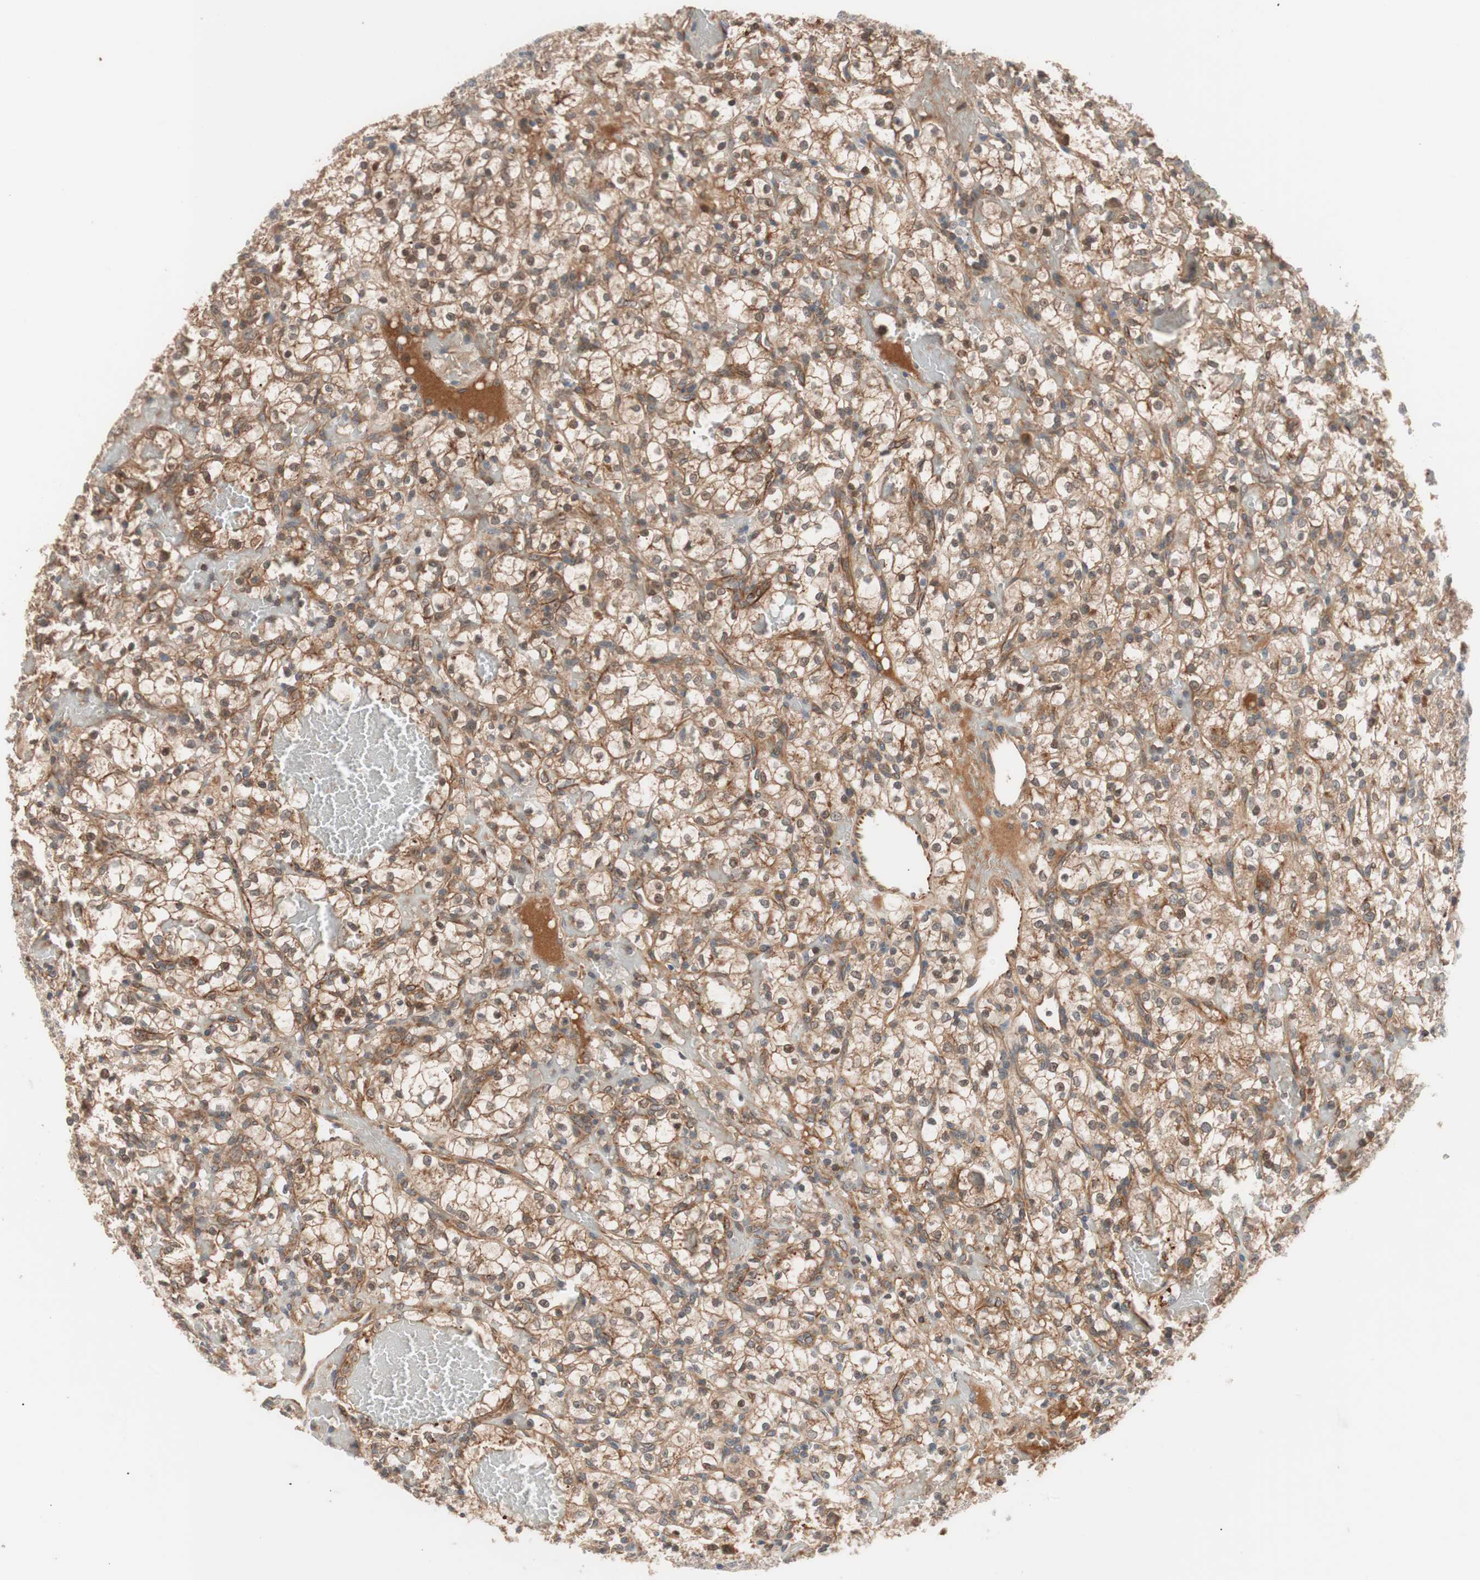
{"staining": {"intensity": "strong", "quantity": ">75%", "location": "cytoplasmic/membranous,nuclear"}, "tissue": "renal cancer", "cell_type": "Tumor cells", "image_type": "cancer", "snomed": [{"axis": "morphology", "description": "Adenocarcinoma, NOS"}, {"axis": "topography", "description": "Kidney"}], "caption": "An image of human adenocarcinoma (renal) stained for a protein demonstrates strong cytoplasmic/membranous and nuclear brown staining in tumor cells.", "gene": "HMBS", "patient": {"sex": "female", "age": 60}}